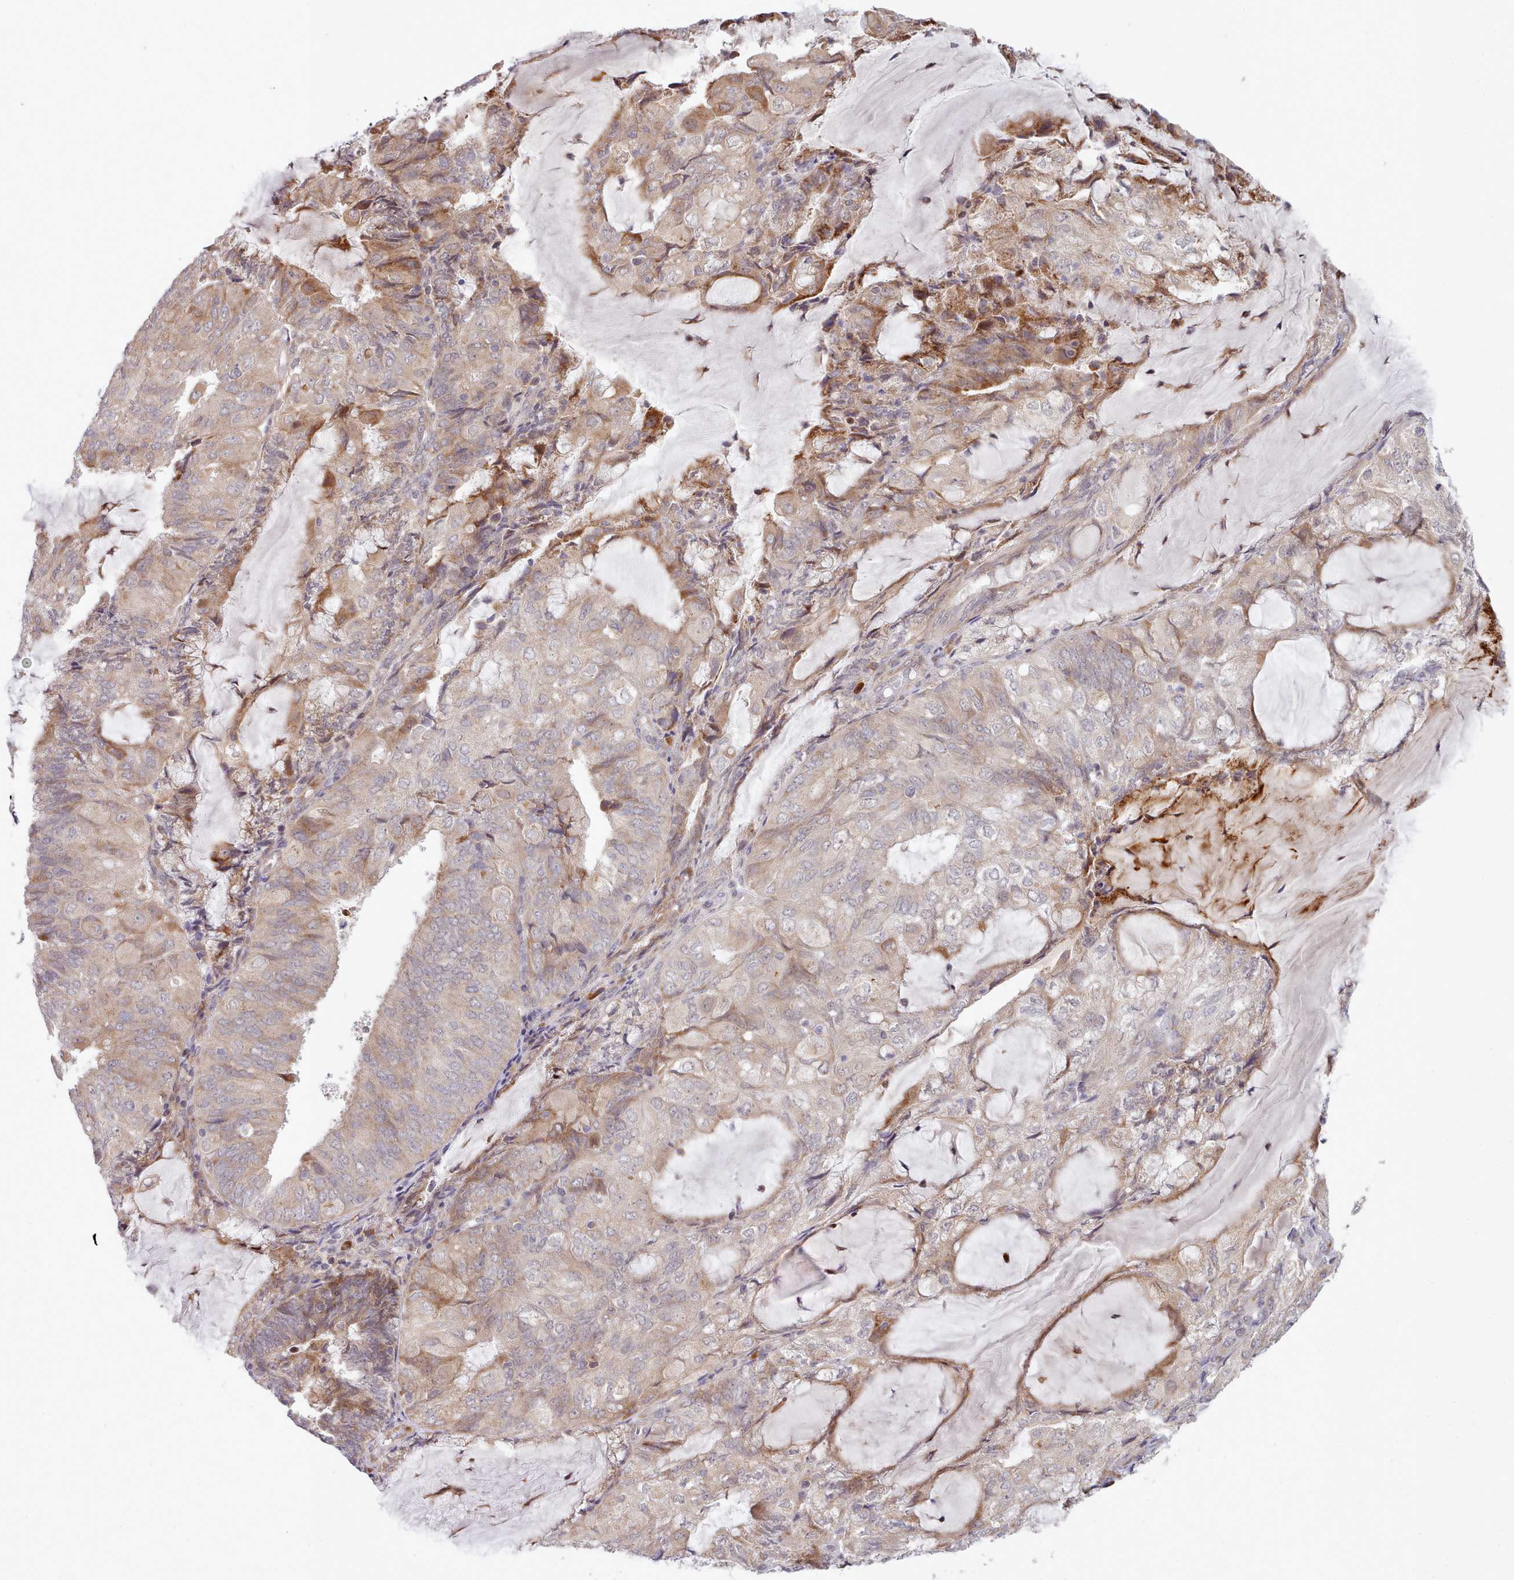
{"staining": {"intensity": "moderate", "quantity": "<25%", "location": "cytoplasmic/membranous"}, "tissue": "endometrial cancer", "cell_type": "Tumor cells", "image_type": "cancer", "snomed": [{"axis": "morphology", "description": "Adenocarcinoma, NOS"}, {"axis": "topography", "description": "Endometrium"}], "caption": "Protein staining demonstrates moderate cytoplasmic/membranous staining in approximately <25% of tumor cells in adenocarcinoma (endometrial). Immunohistochemistry (ihc) stains the protein in brown and the nuclei are stained blue.", "gene": "TRIM26", "patient": {"sex": "female", "age": 81}}